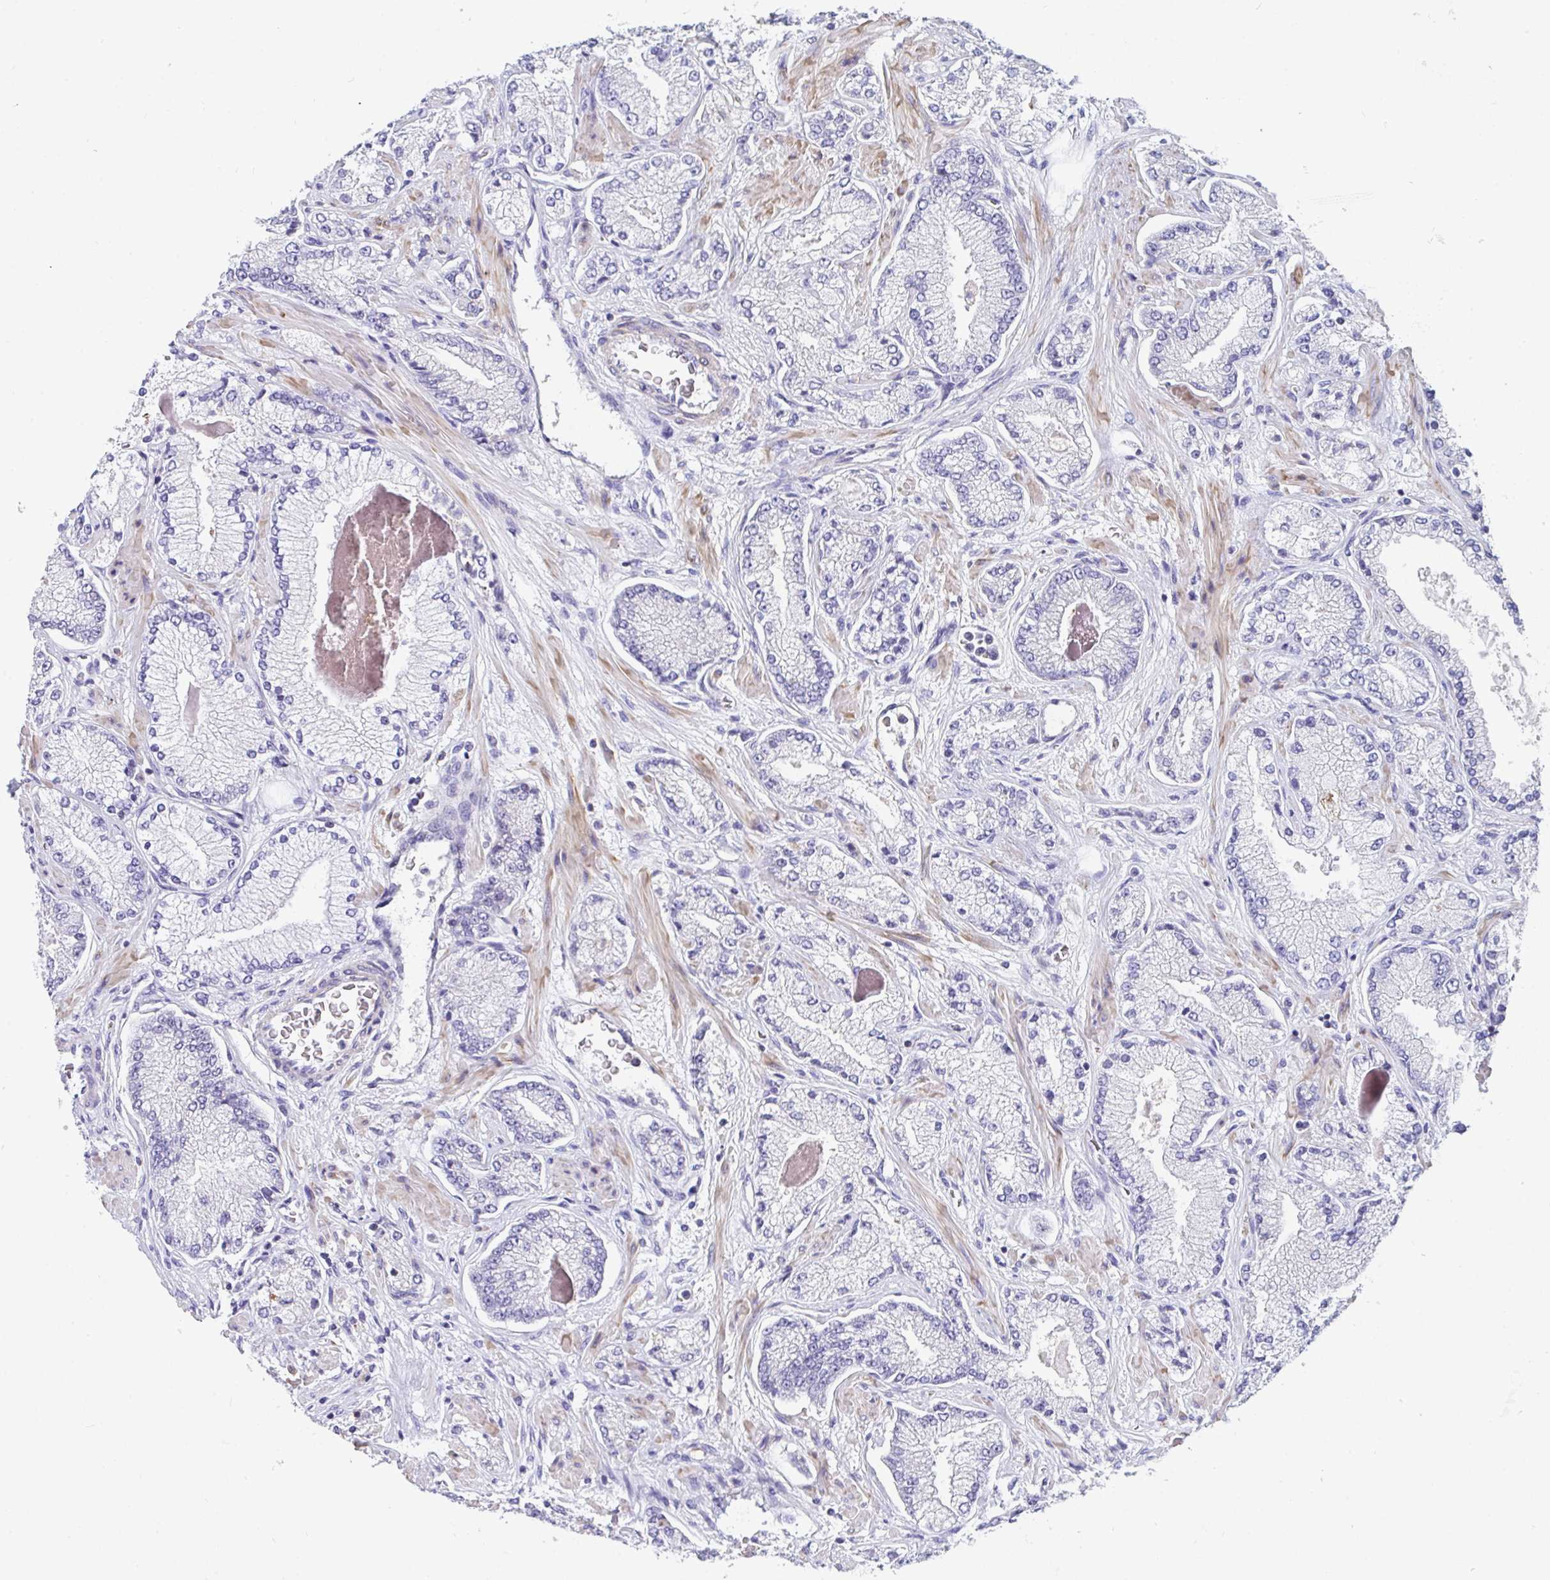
{"staining": {"intensity": "negative", "quantity": "none", "location": "none"}, "tissue": "prostate cancer", "cell_type": "Tumor cells", "image_type": "cancer", "snomed": [{"axis": "morphology", "description": "Normal tissue, NOS"}, {"axis": "morphology", "description": "Adenocarcinoma, High grade"}, {"axis": "topography", "description": "Prostate"}, {"axis": "topography", "description": "Peripheral nerve tissue"}], "caption": "A high-resolution micrograph shows immunohistochemistry (IHC) staining of adenocarcinoma (high-grade) (prostate), which exhibits no significant staining in tumor cells. (DAB IHC, high magnification).", "gene": "FRMD3", "patient": {"sex": "male", "age": 68}}